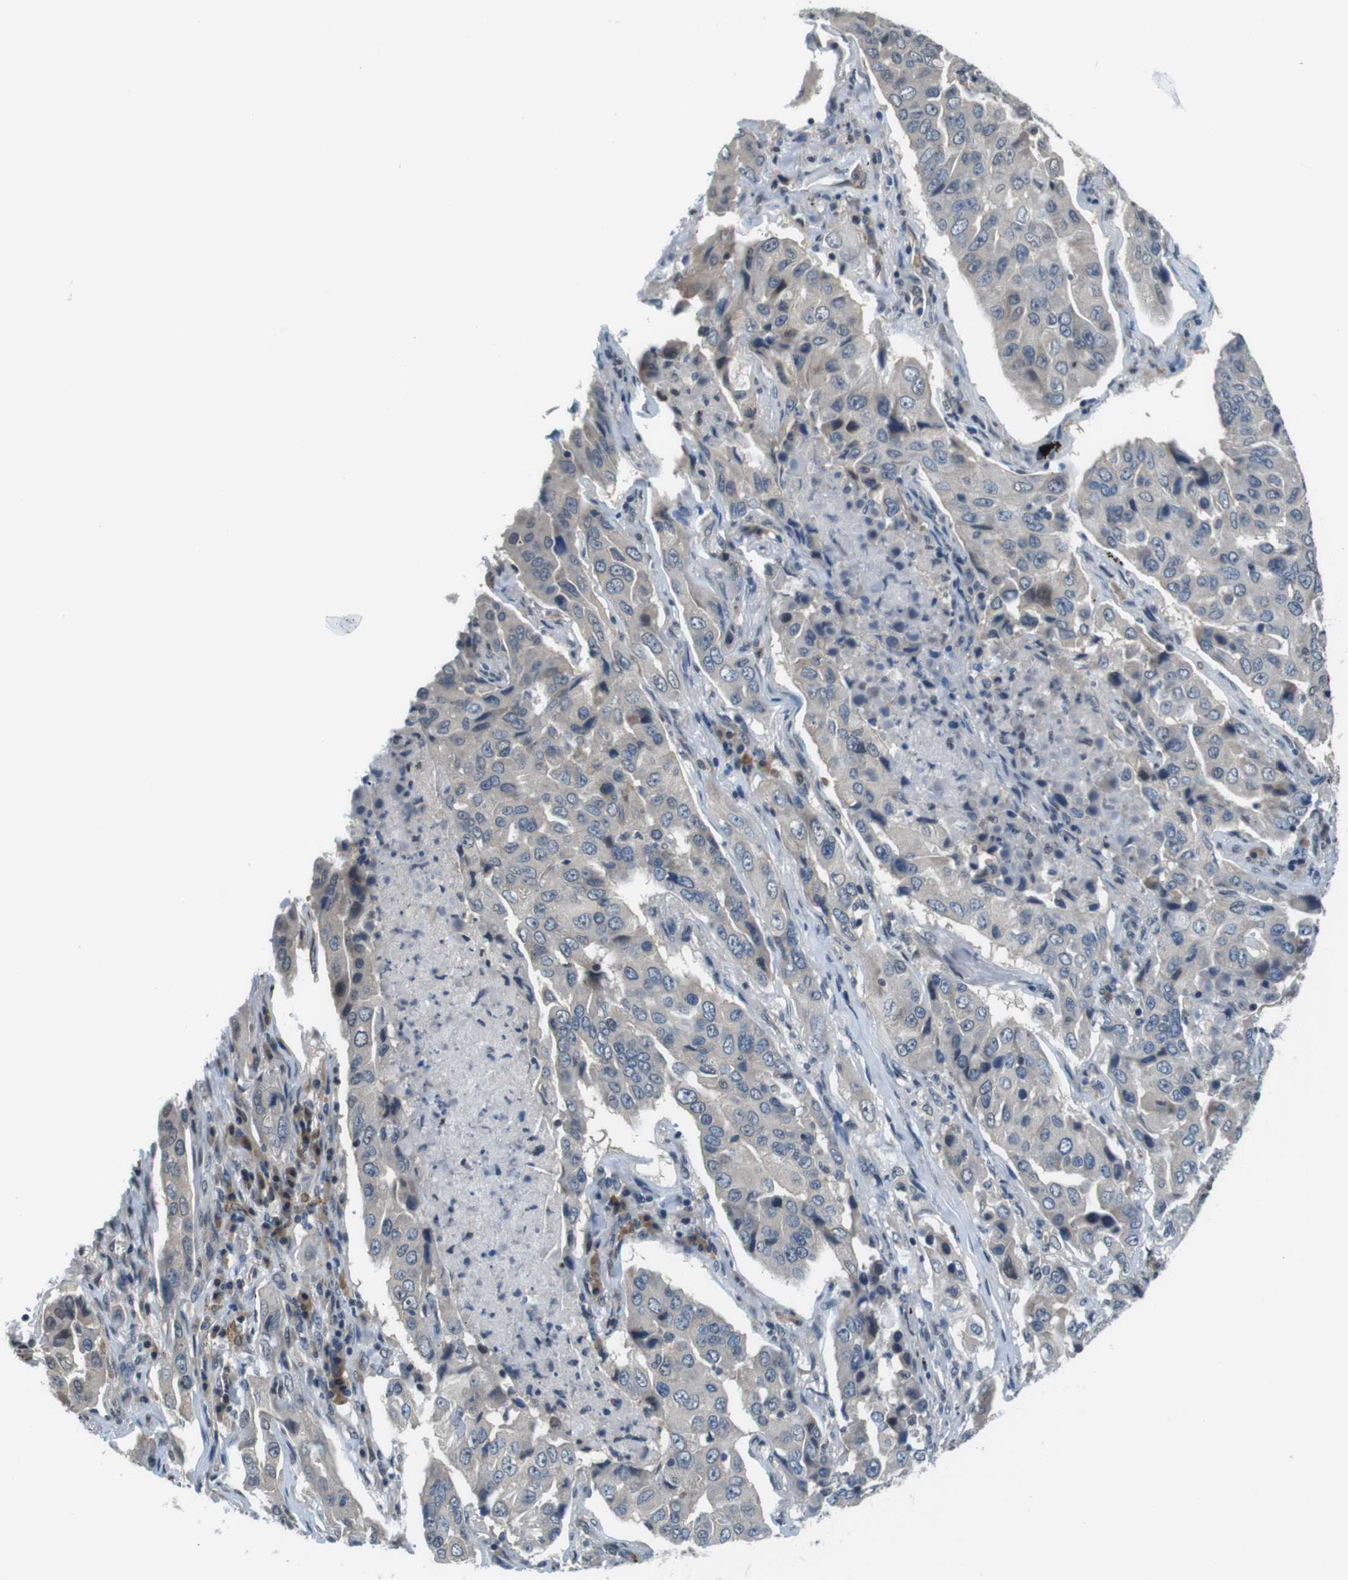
{"staining": {"intensity": "negative", "quantity": "none", "location": "none"}, "tissue": "lung cancer", "cell_type": "Tumor cells", "image_type": "cancer", "snomed": [{"axis": "morphology", "description": "Adenocarcinoma, NOS"}, {"axis": "topography", "description": "Lung"}], "caption": "Tumor cells are negative for protein expression in human adenocarcinoma (lung).", "gene": "CD163L1", "patient": {"sex": "female", "age": 65}}